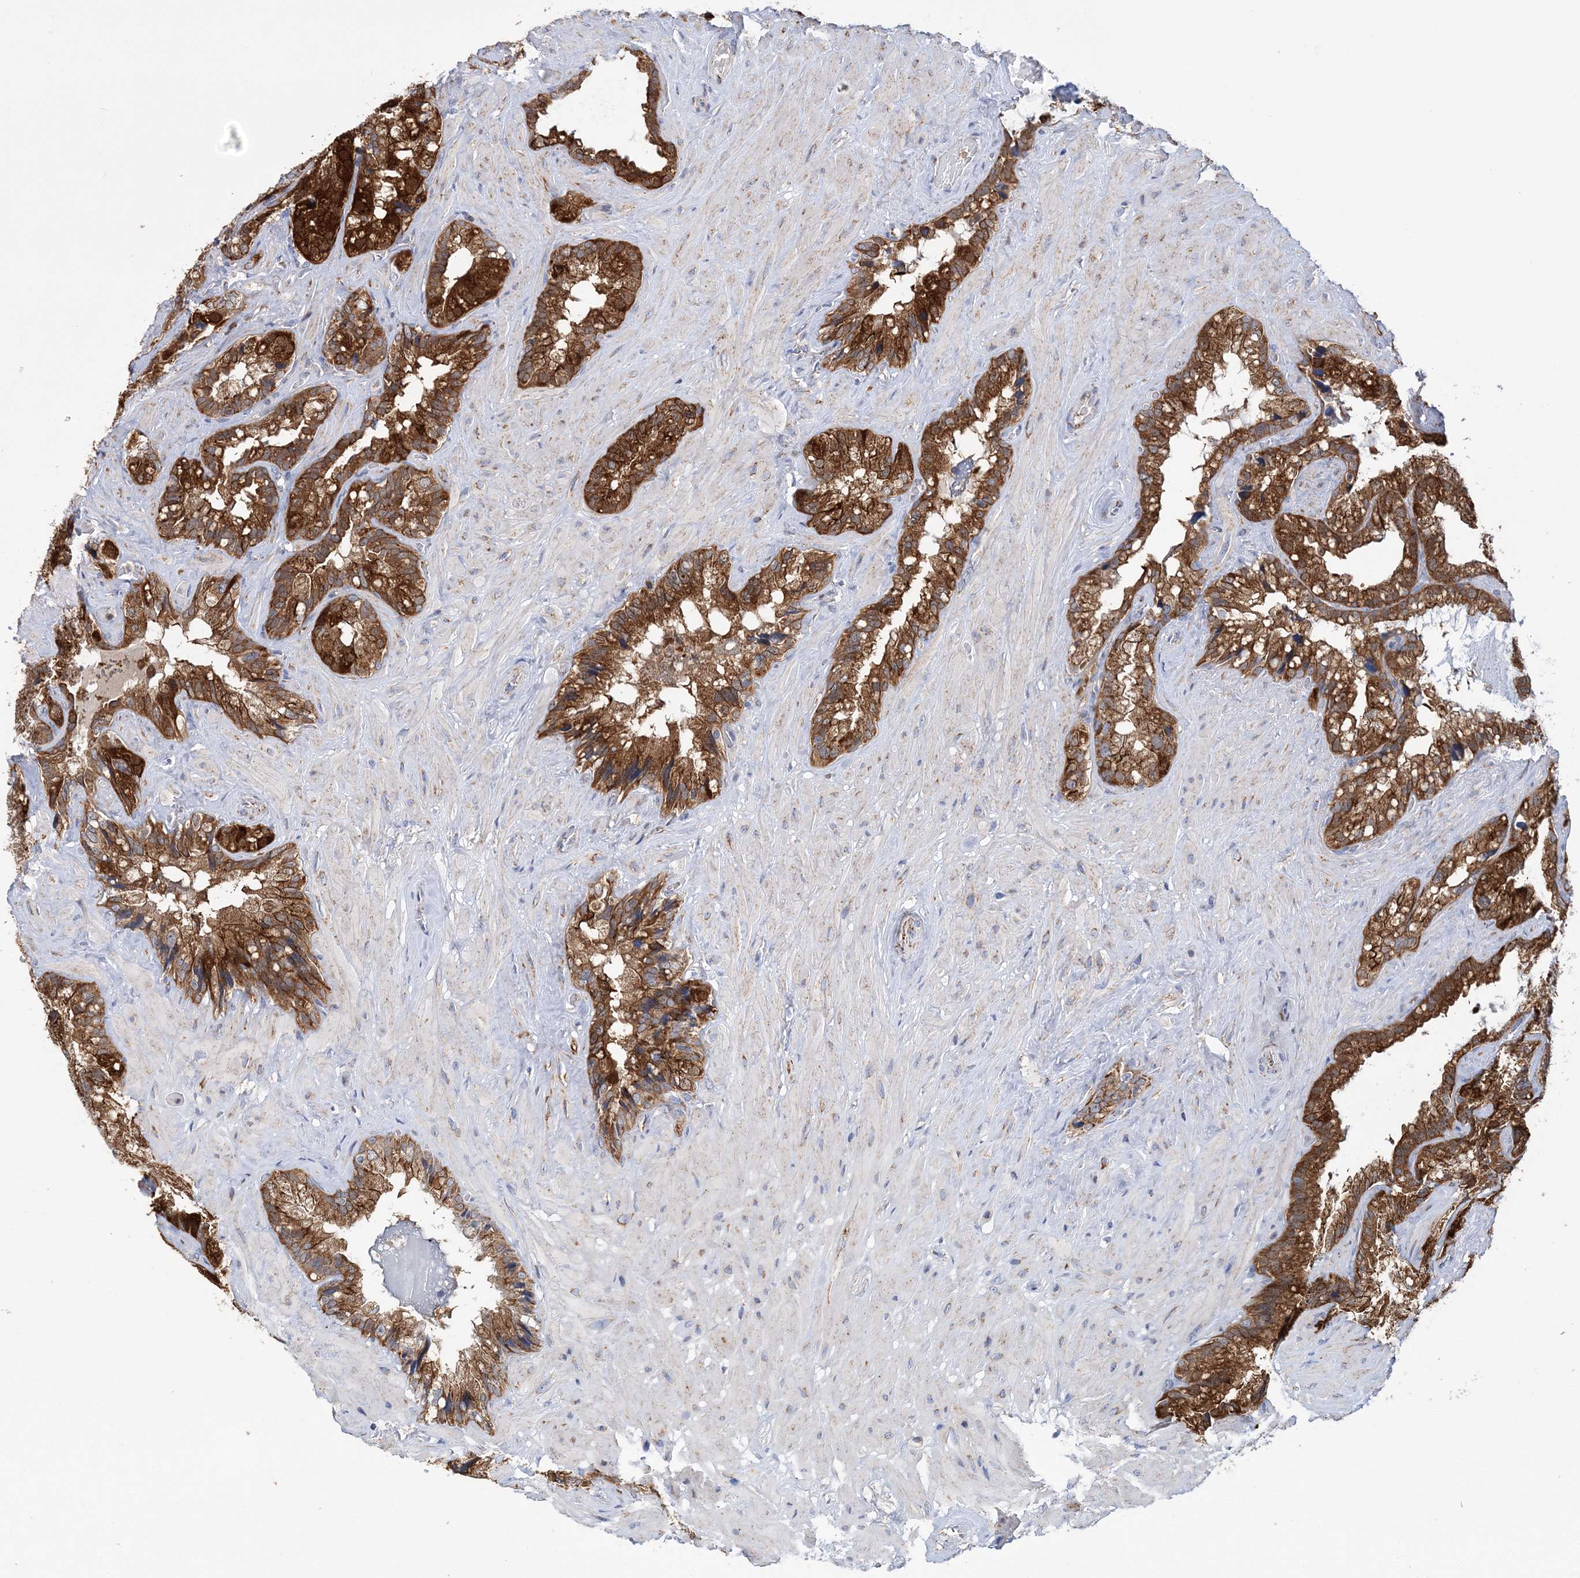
{"staining": {"intensity": "strong", "quantity": ">75%", "location": "cytoplasmic/membranous"}, "tissue": "seminal vesicle", "cell_type": "Glandular cells", "image_type": "normal", "snomed": [{"axis": "morphology", "description": "Normal tissue, NOS"}, {"axis": "topography", "description": "Prostate"}, {"axis": "topography", "description": "Seminal veicle"}], "caption": "High-magnification brightfield microscopy of normal seminal vesicle stained with DAB (3,3'-diaminobenzidine) (brown) and counterstained with hematoxylin (blue). glandular cells exhibit strong cytoplasmic/membranous positivity is present in approximately>75% of cells.", "gene": "TTC32", "patient": {"sex": "male", "age": 68}}